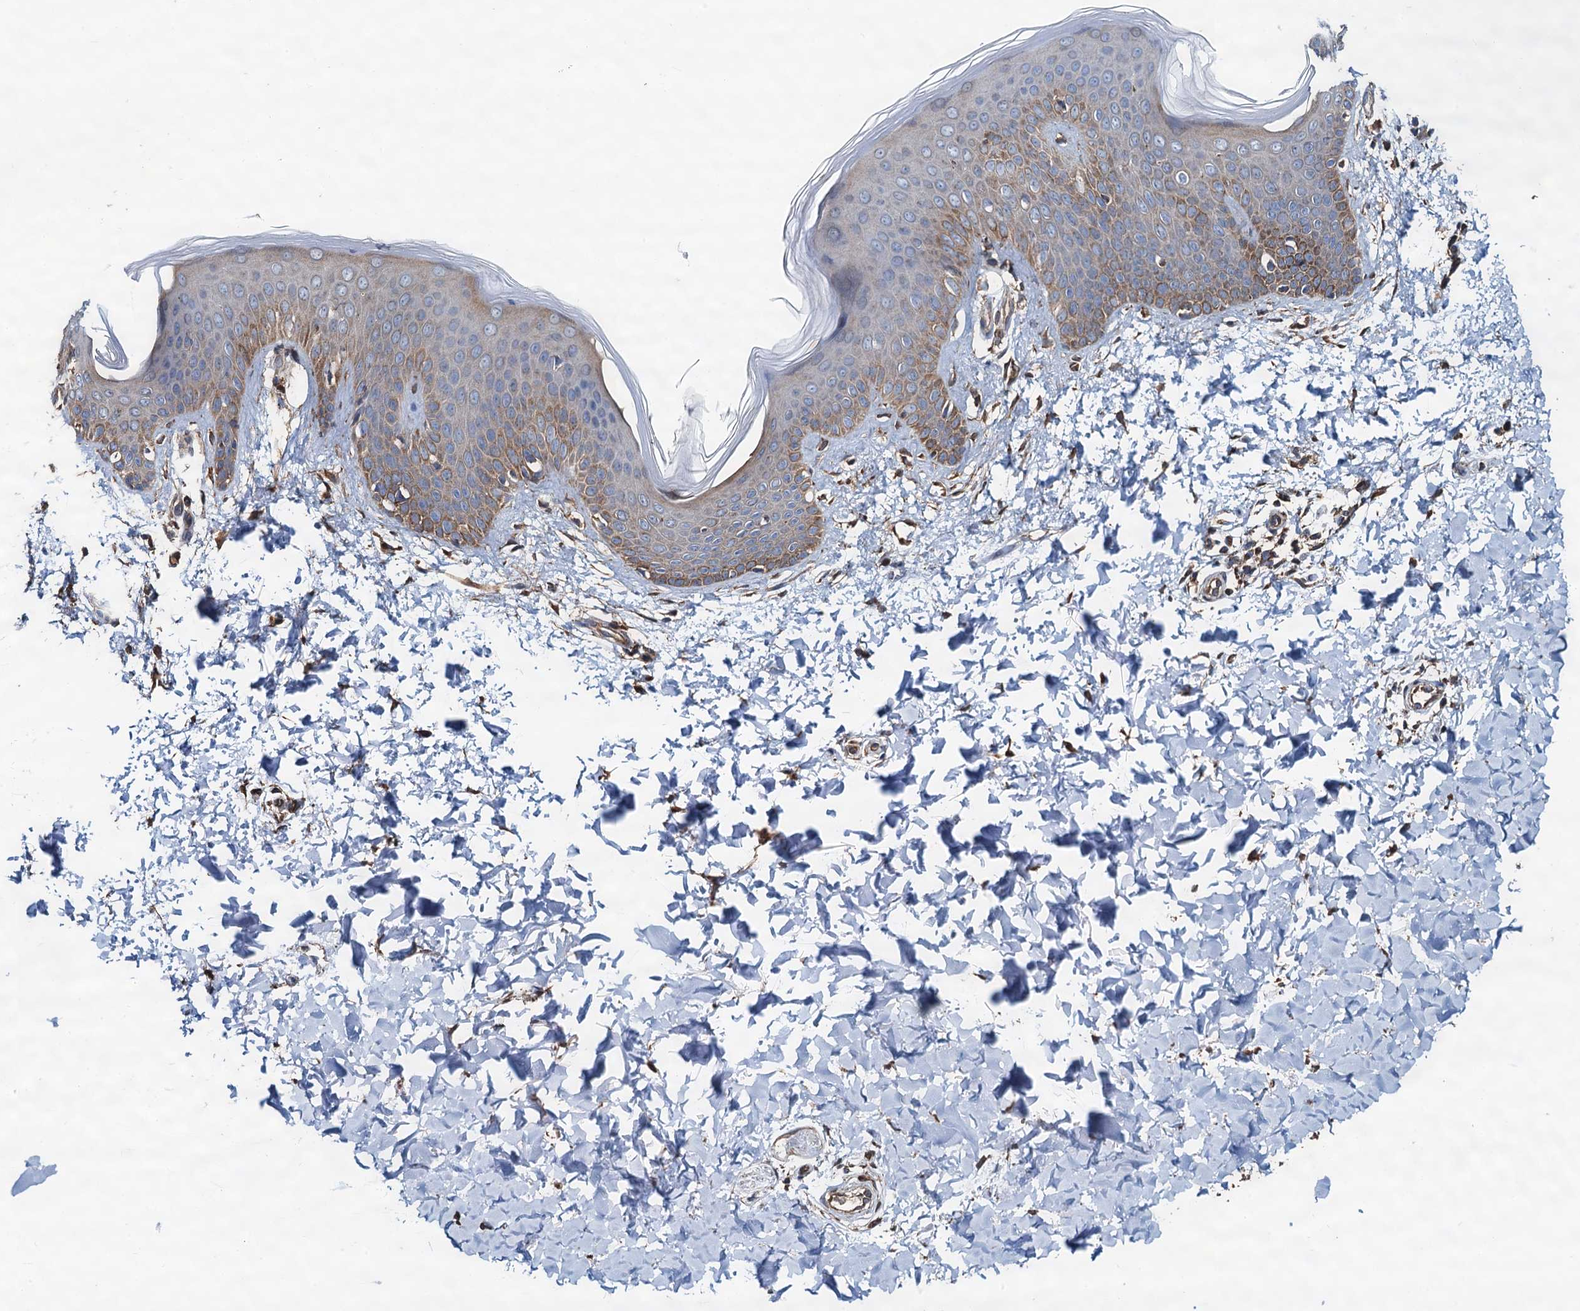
{"staining": {"intensity": "moderate", "quantity": ">75%", "location": "cytoplasmic/membranous"}, "tissue": "skin", "cell_type": "Fibroblasts", "image_type": "normal", "snomed": [{"axis": "morphology", "description": "Normal tissue, NOS"}, {"axis": "topography", "description": "Skin"}], "caption": "High-magnification brightfield microscopy of benign skin stained with DAB (3,3'-diaminobenzidine) (brown) and counterstained with hematoxylin (blue). fibroblasts exhibit moderate cytoplasmic/membranous expression is identified in about>75% of cells. The protein of interest is shown in brown color, while the nuclei are stained blue.", "gene": "AAGAB", "patient": {"sex": "male", "age": 36}}